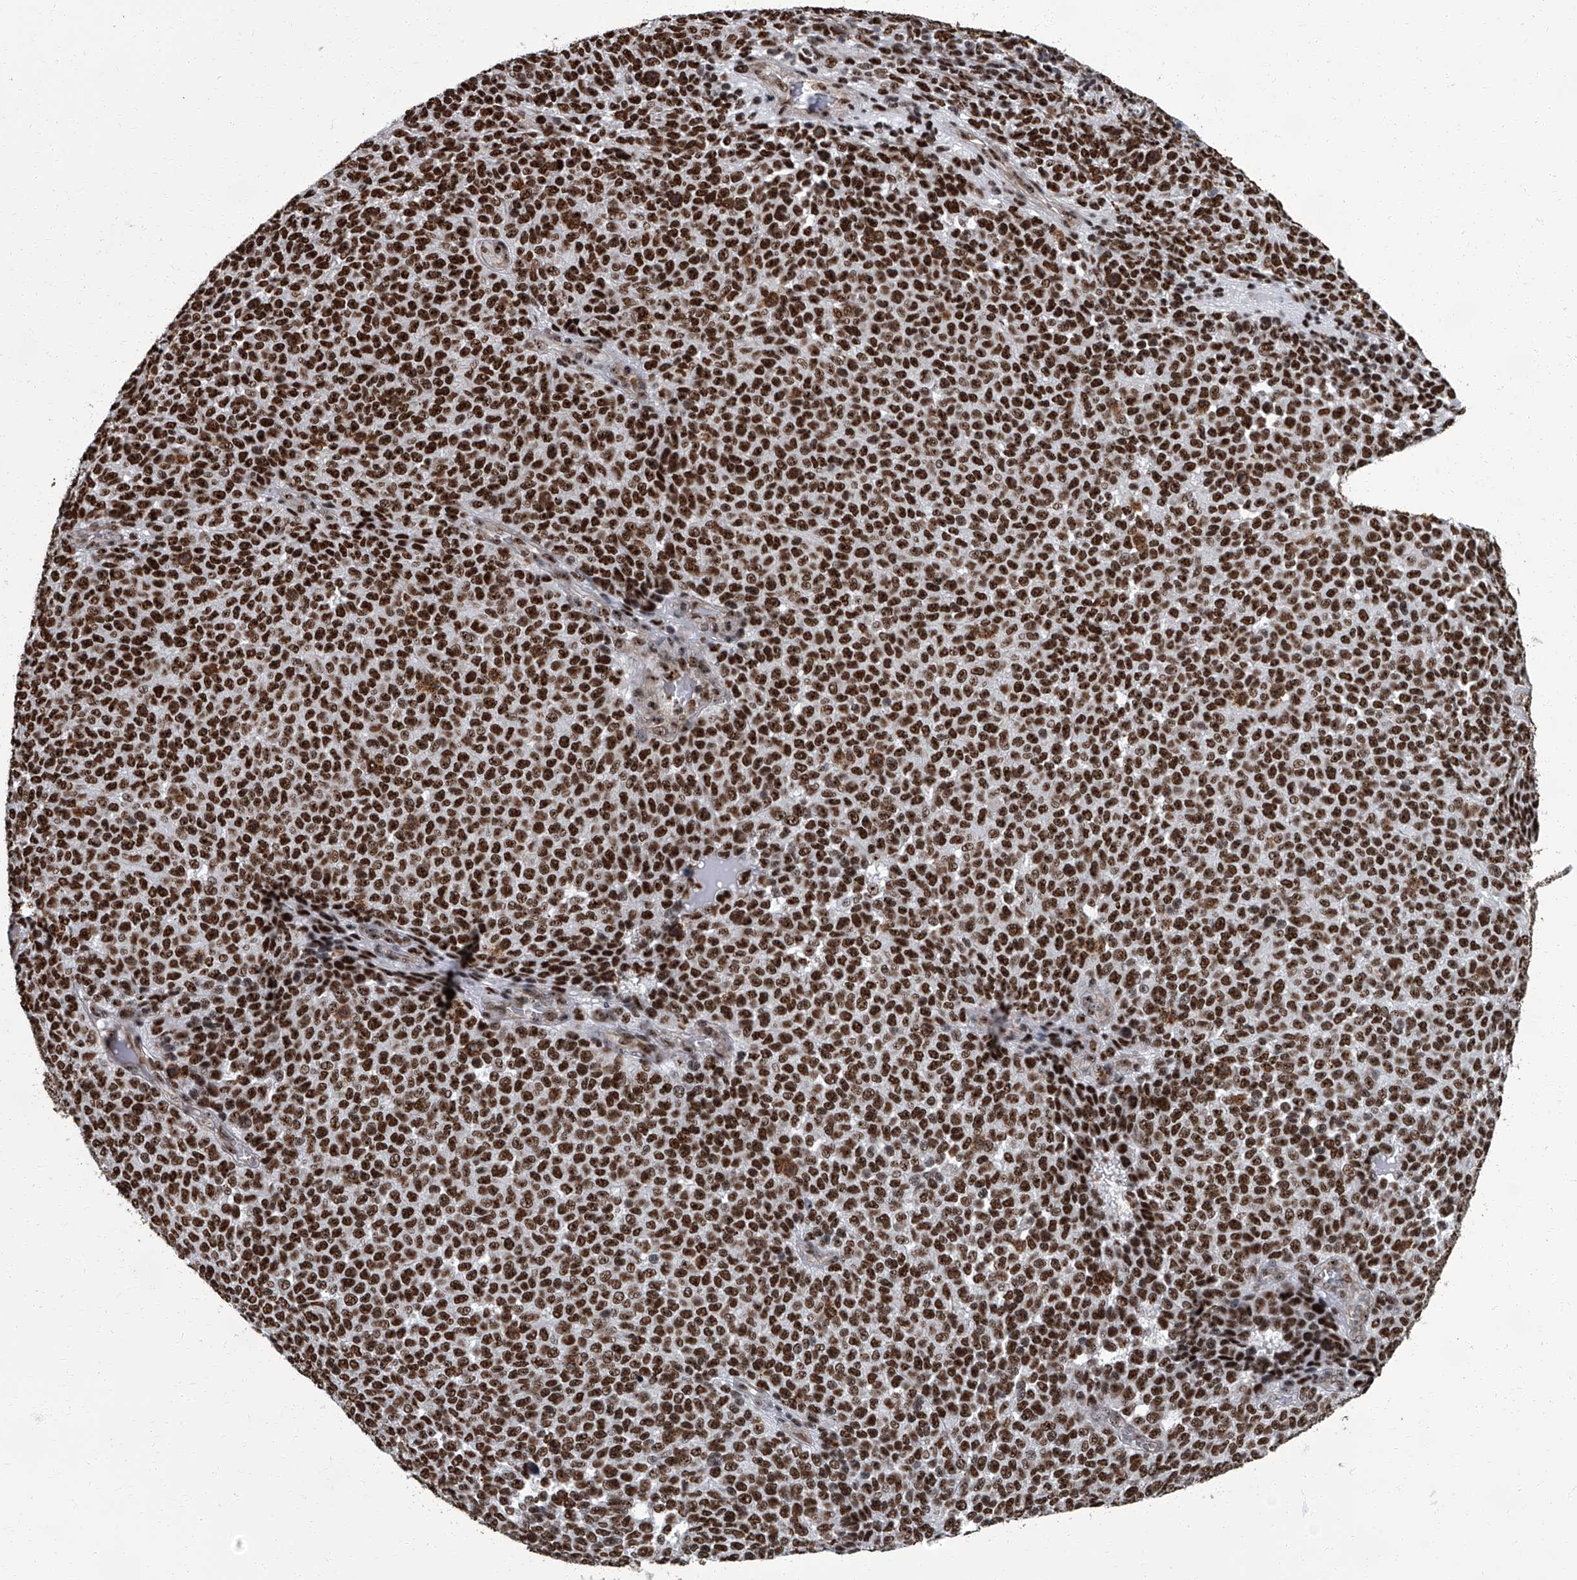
{"staining": {"intensity": "strong", "quantity": ">75%", "location": "nuclear"}, "tissue": "melanoma", "cell_type": "Tumor cells", "image_type": "cancer", "snomed": [{"axis": "morphology", "description": "Malignant melanoma, NOS"}, {"axis": "topography", "description": "Skin"}], "caption": "Melanoma tissue demonstrates strong nuclear expression in about >75% of tumor cells, visualized by immunohistochemistry.", "gene": "ZNF518B", "patient": {"sex": "male", "age": 49}}